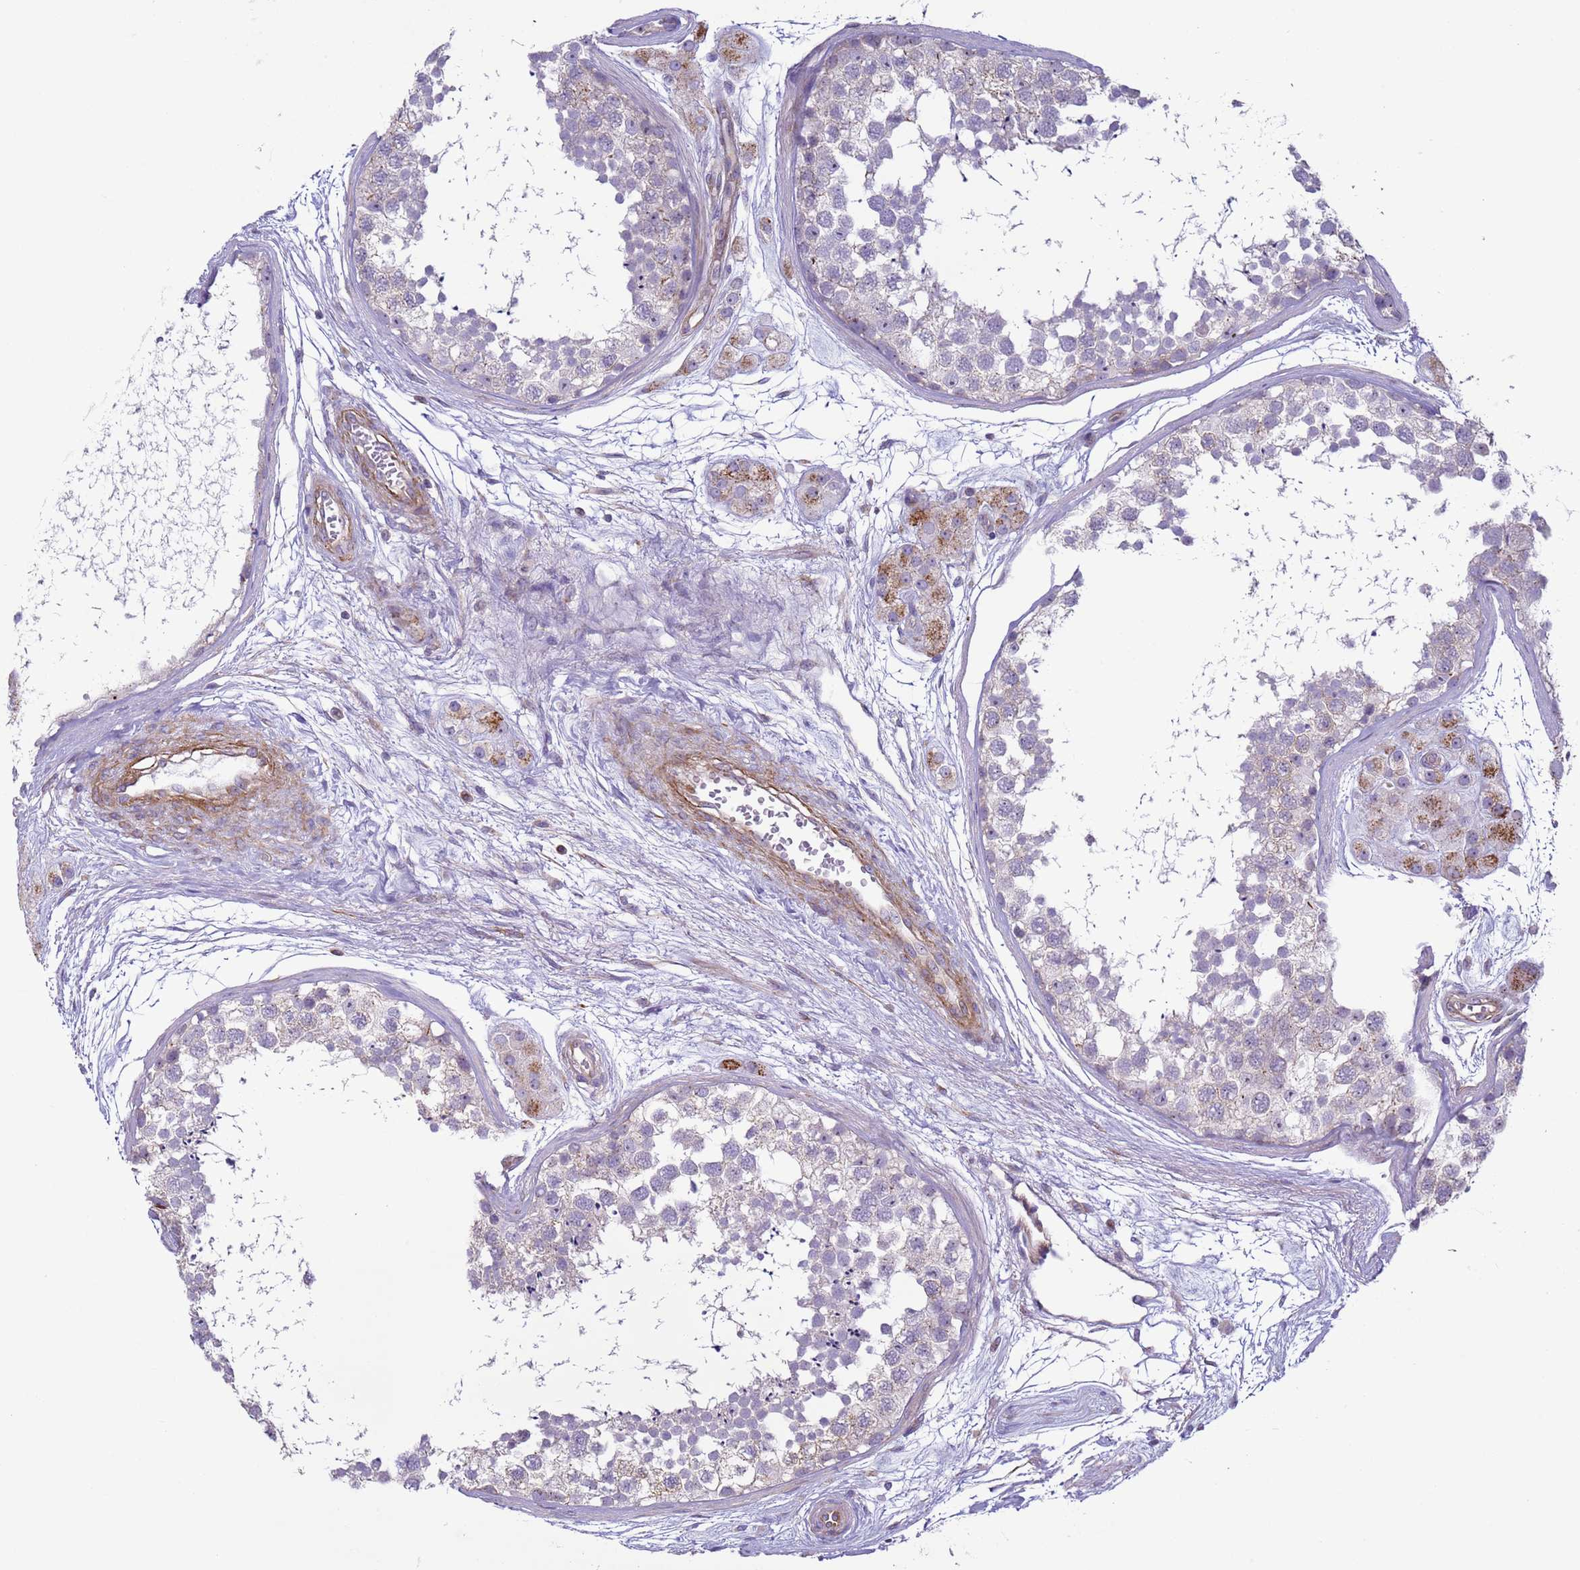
{"staining": {"intensity": "negative", "quantity": "none", "location": "none"}, "tissue": "testis", "cell_type": "Cells in seminiferous ducts", "image_type": "normal", "snomed": [{"axis": "morphology", "description": "Normal tissue, NOS"}, {"axis": "topography", "description": "Testis"}], "caption": "Immunohistochemistry (IHC) photomicrograph of normal testis: human testis stained with DAB (3,3'-diaminobenzidine) reveals no significant protein staining in cells in seminiferous ducts.", "gene": "HEATR1", "patient": {"sex": "male", "age": 56}}